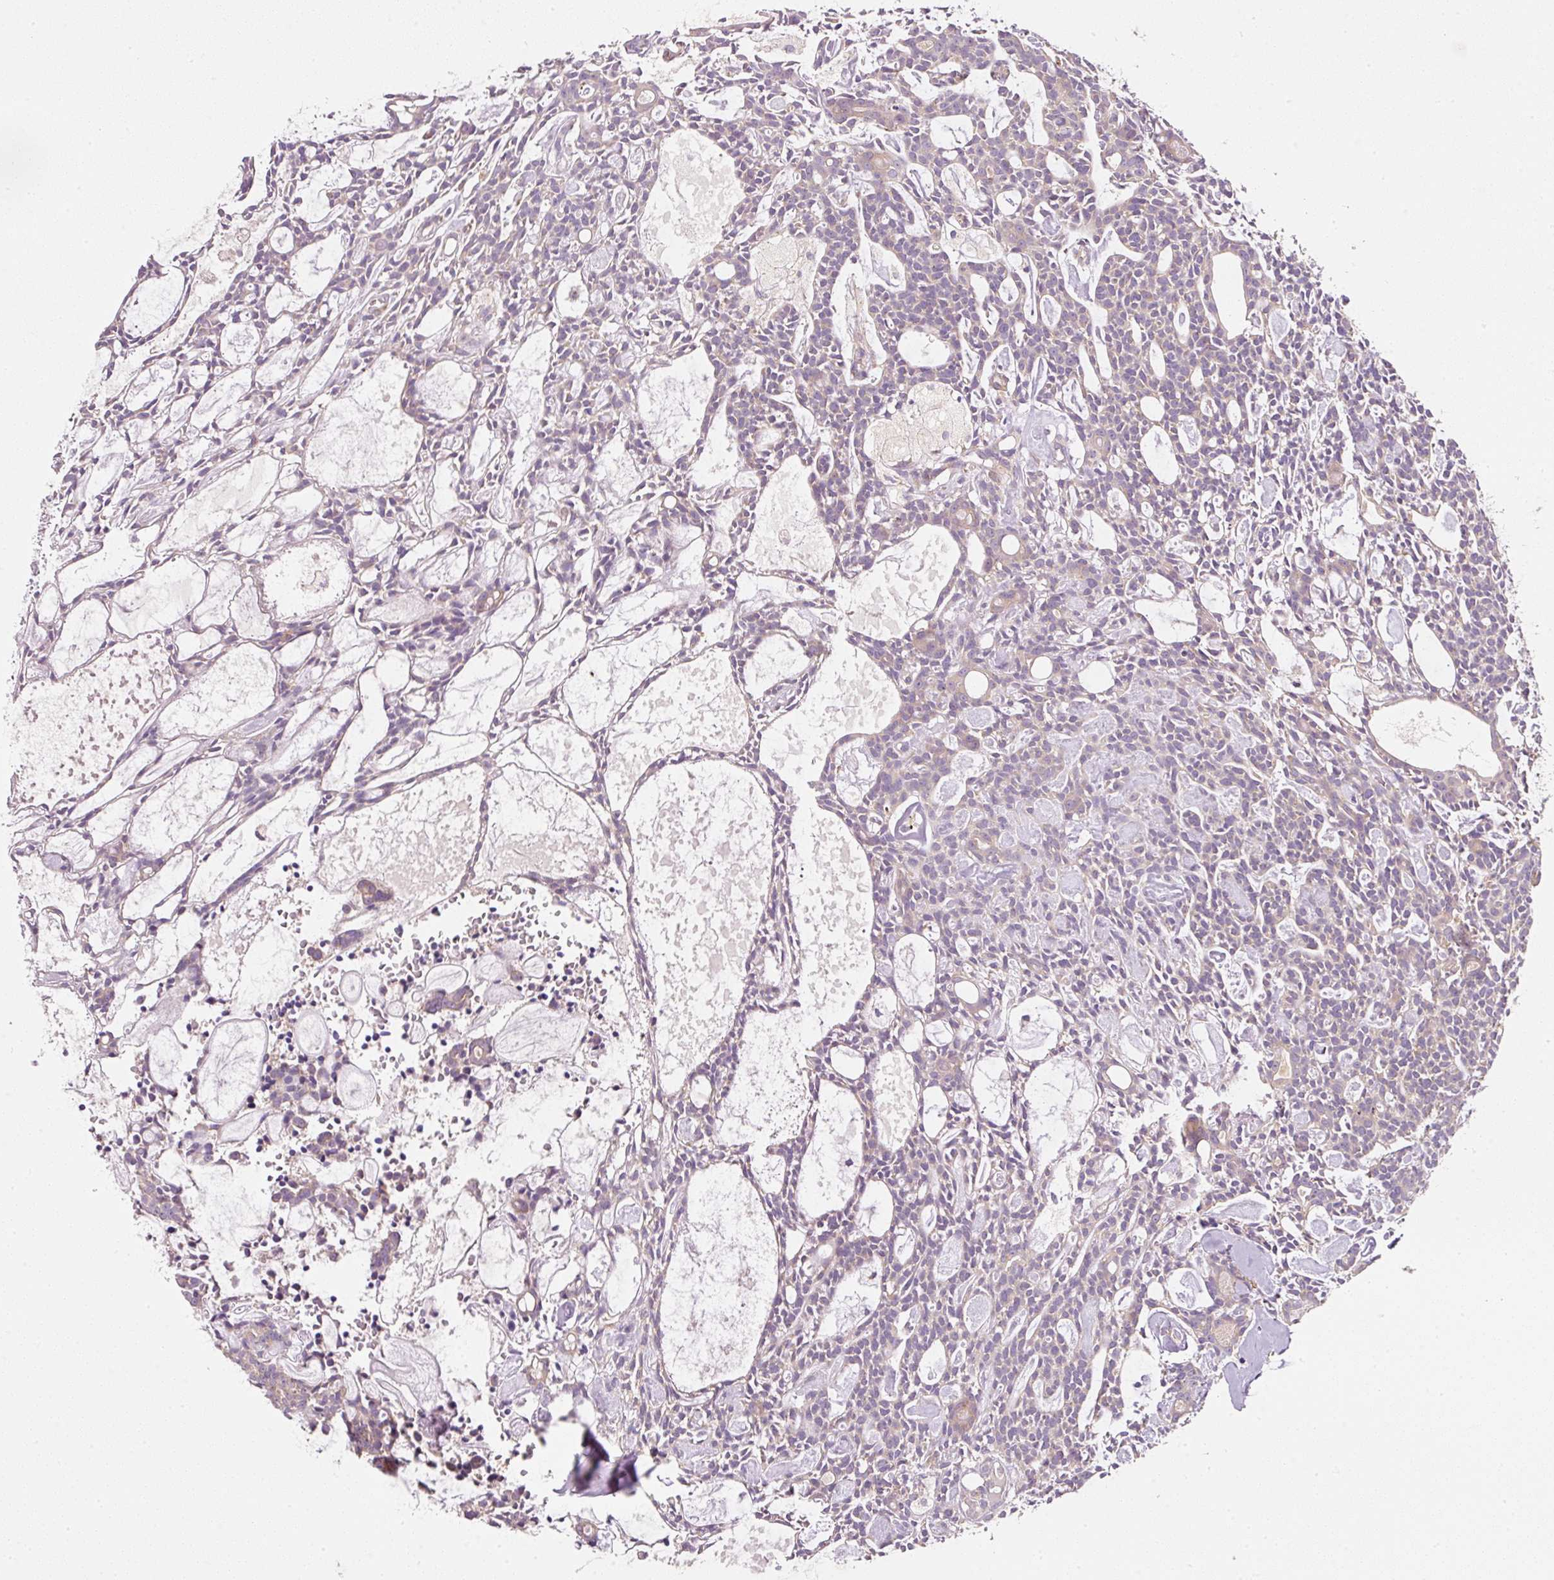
{"staining": {"intensity": "weak", "quantity": "<25%", "location": "cytoplasmic/membranous"}, "tissue": "head and neck cancer", "cell_type": "Tumor cells", "image_type": "cancer", "snomed": [{"axis": "morphology", "description": "Adenocarcinoma, NOS"}, {"axis": "topography", "description": "Salivary gland"}, {"axis": "topography", "description": "Head-Neck"}], "caption": "This is an IHC photomicrograph of human head and neck cancer. There is no positivity in tumor cells.", "gene": "RNF167", "patient": {"sex": "male", "age": 55}}